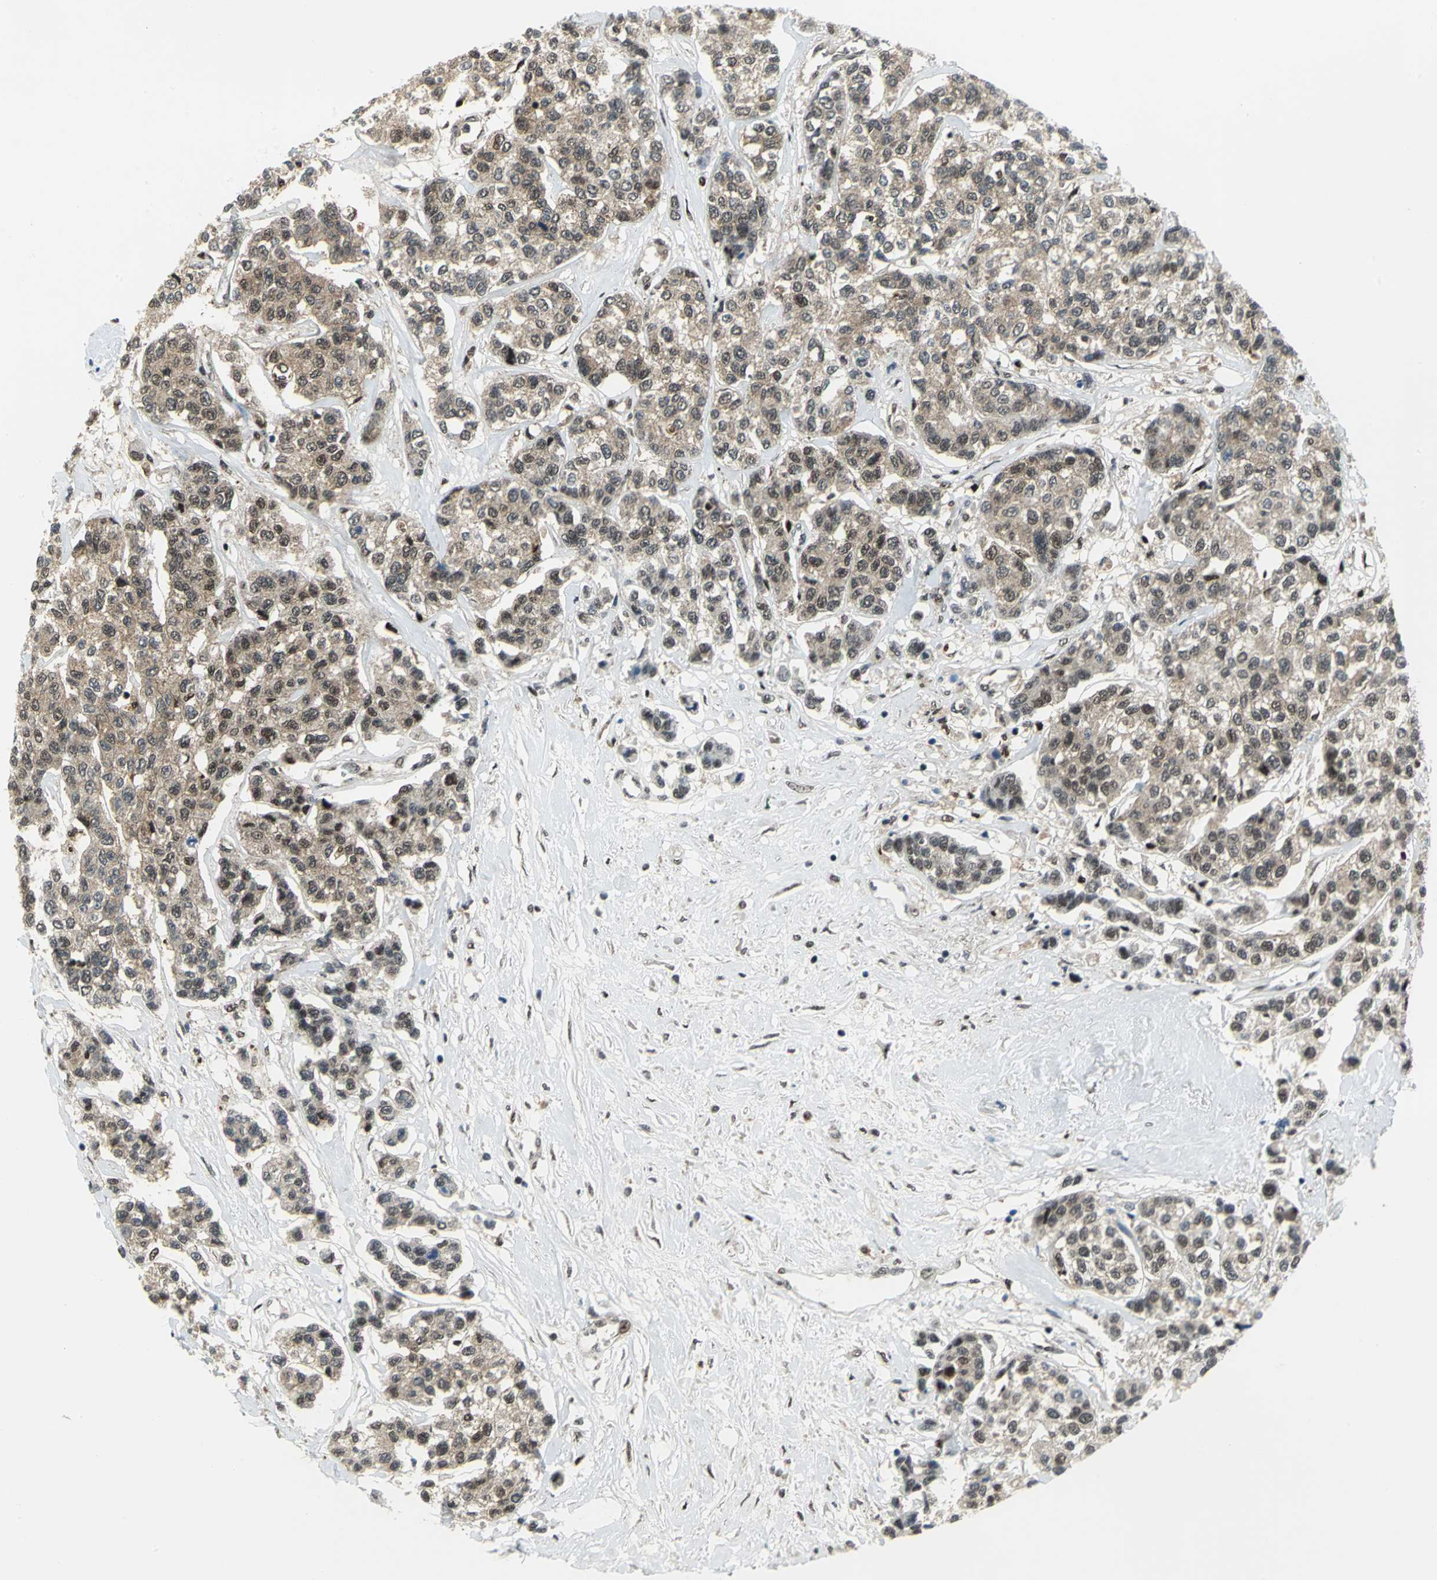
{"staining": {"intensity": "weak", "quantity": ">75%", "location": "cytoplasmic/membranous"}, "tissue": "breast cancer", "cell_type": "Tumor cells", "image_type": "cancer", "snomed": [{"axis": "morphology", "description": "Duct carcinoma"}, {"axis": "topography", "description": "Breast"}], "caption": "Immunohistochemical staining of breast cancer demonstrates low levels of weak cytoplasmic/membranous protein staining in about >75% of tumor cells. (brown staining indicates protein expression, while blue staining denotes nuclei).", "gene": "PSMA4", "patient": {"sex": "female", "age": 51}}